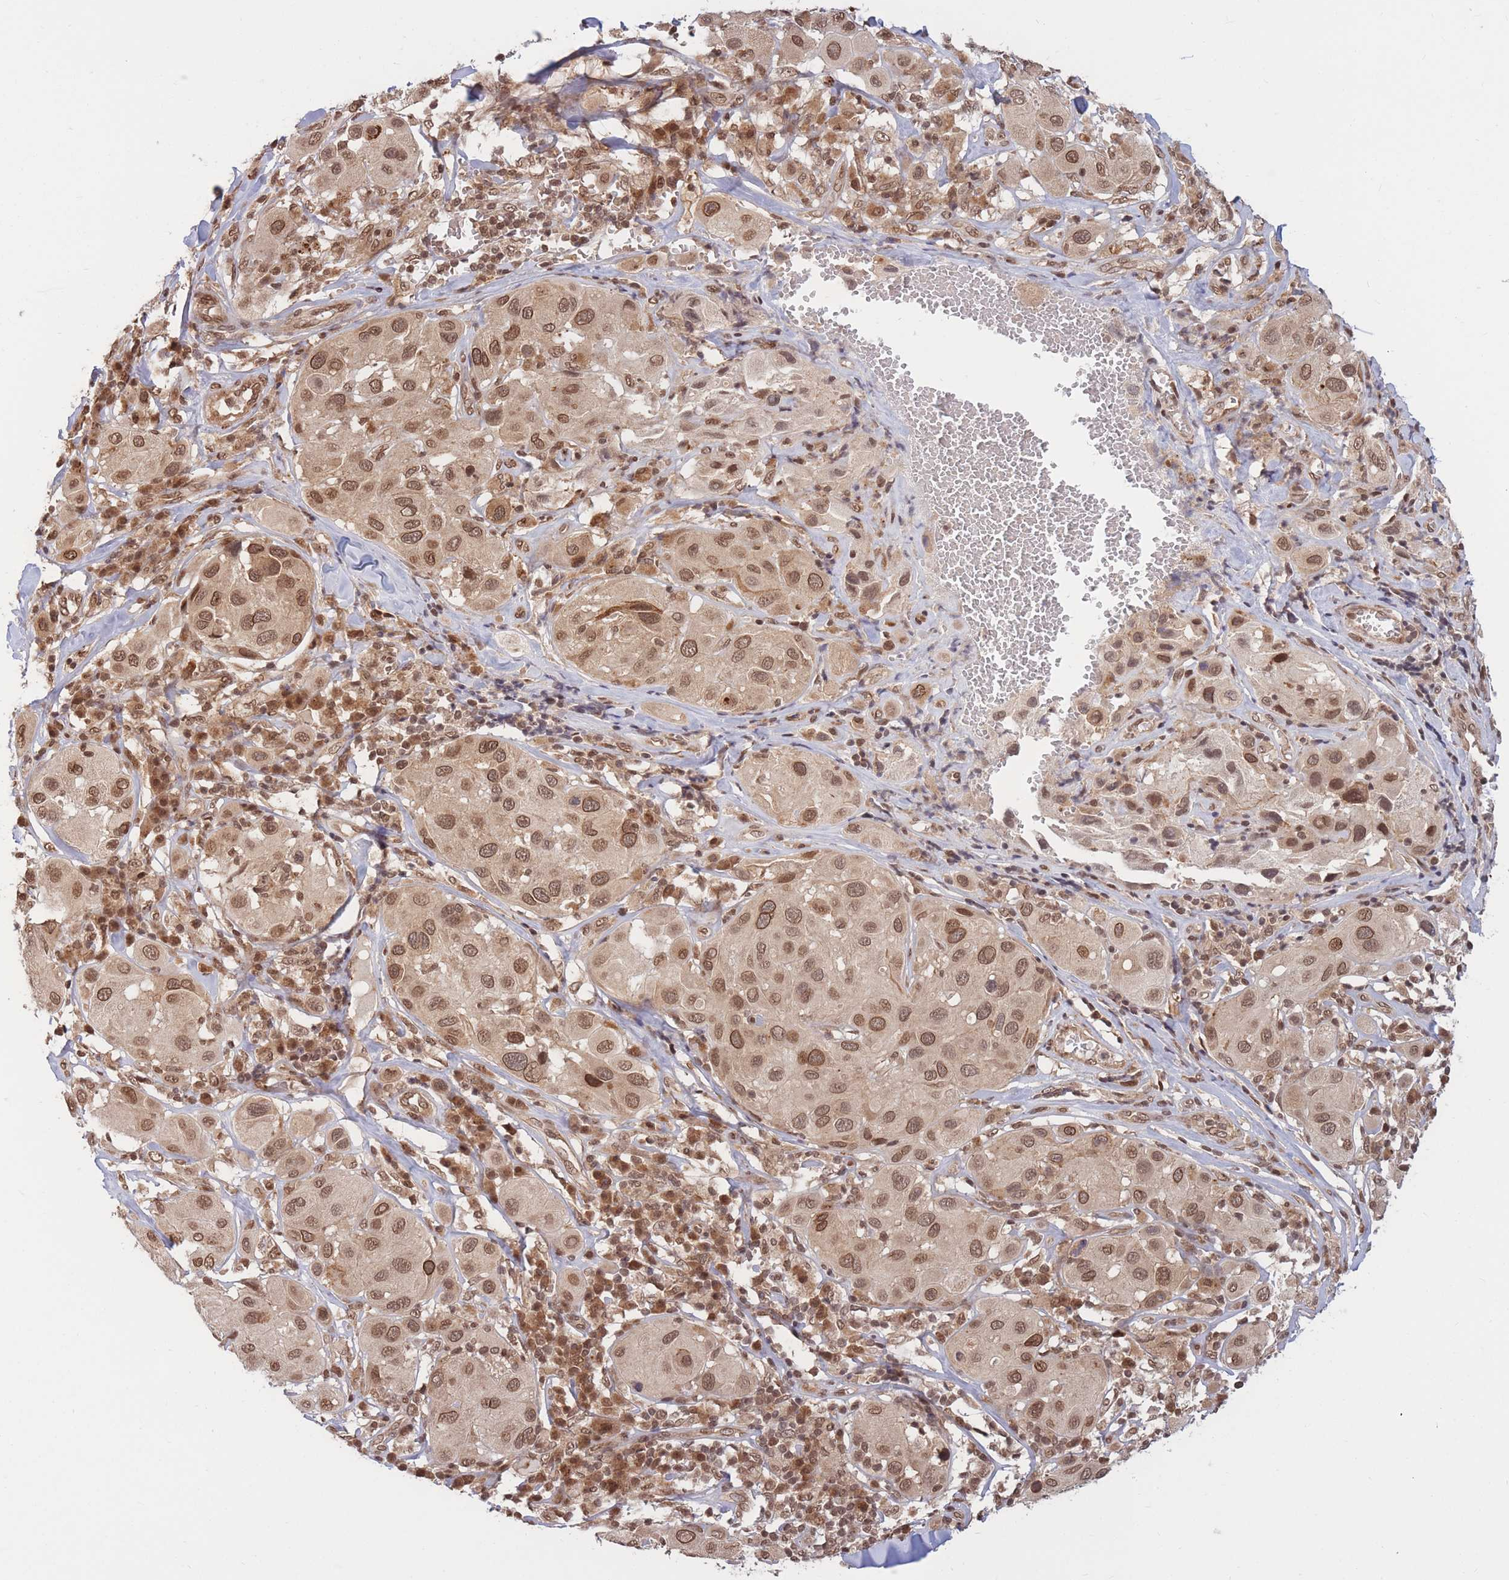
{"staining": {"intensity": "moderate", "quantity": ">75%", "location": "cytoplasmic/membranous,nuclear"}, "tissue": "melanoma", "cell_type": "Tumor cells", "image_type": "cancer", "snomed": [{"axis": "morphology", "description": "Malignant melanoma, Metastatic site"}, {"axis": "topography", "description": "Skin"}], "caption": "This is an image of IHC staining of malignant melanoma (metastatic site), which shows moderate expression in the cytoplasmic/membranous and nuclear of tumor cells.", "gene": "SRA1", "patient": {"sex": "male", "age": 41}}